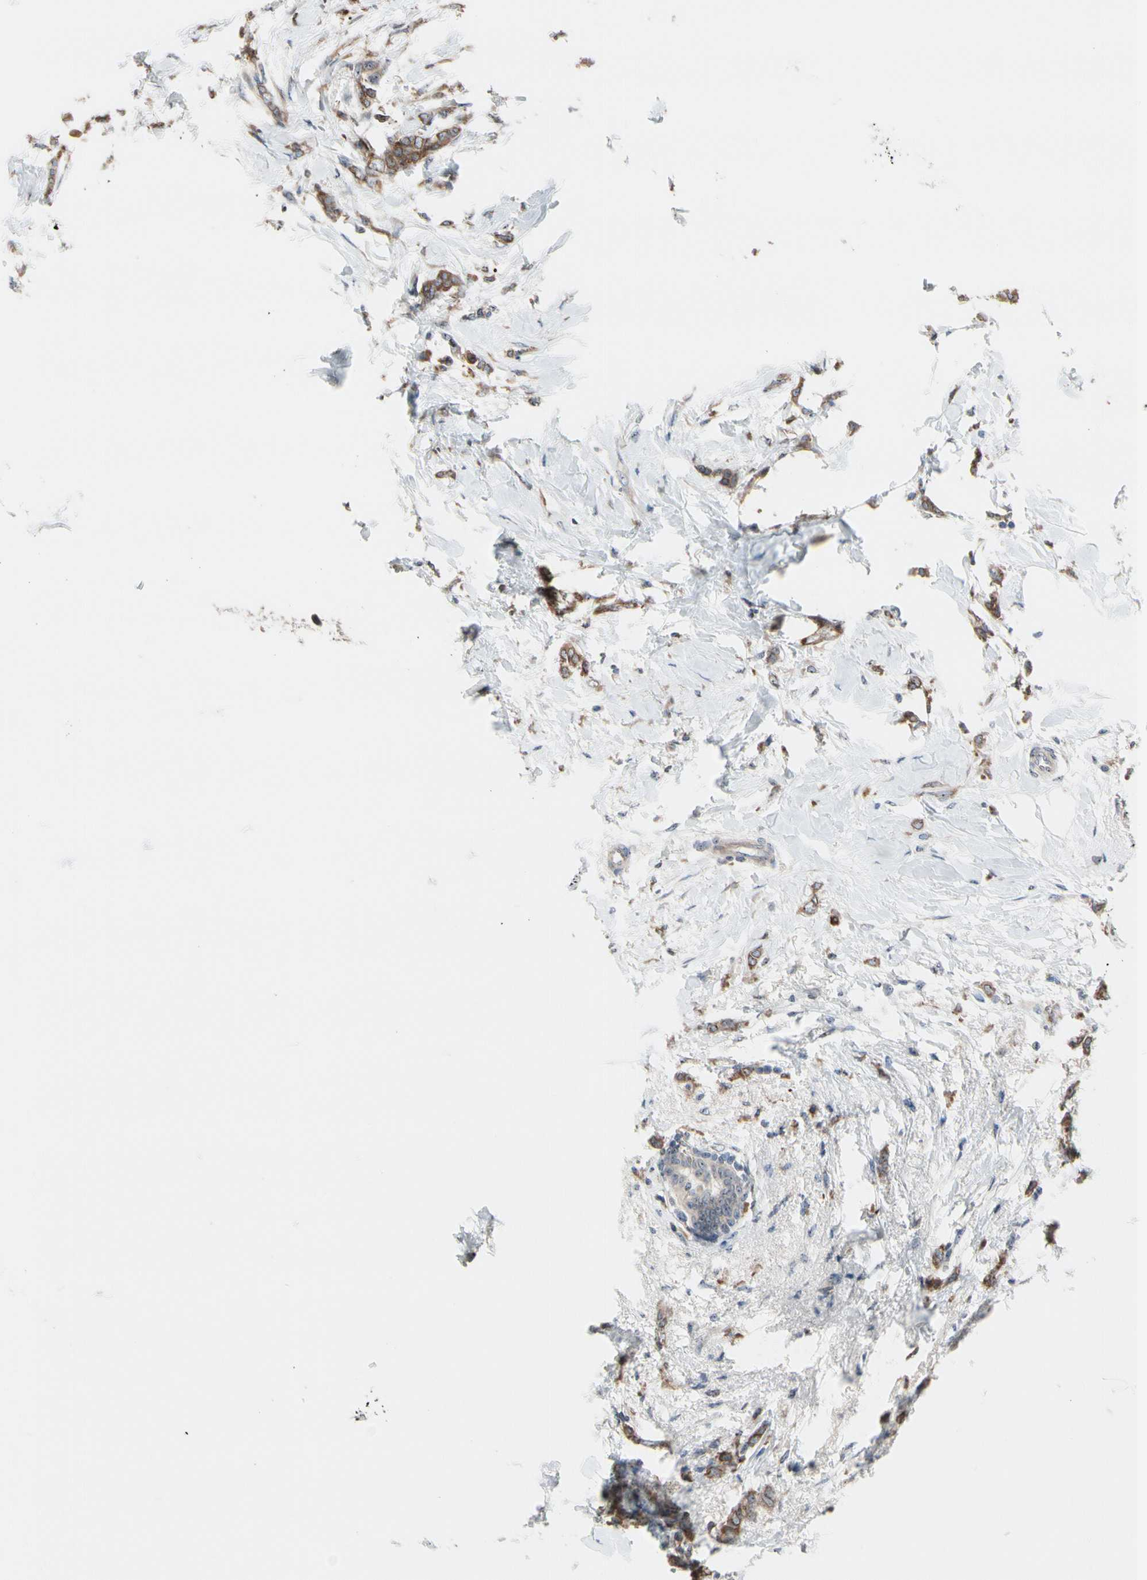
{"staining": {"intensity": "weak", "quantity": ">75%", "location": "cytoplasmic/membranous"}, "tissue": "breast cancer", "cell_type": "Tumor cells", "image_type": "cancer", "snomed": [{"axis": "morphology", "description": "Lobular carcinoma, in situ"}, {"axis": "morphology", "description": "Lobular carcinoma"}, {"axis": "topography", "description": "Breast"}], "caption": "Breast cancer (lobular carcinoma) tissue displays weak cytoplasmic/membranous staining in about >75% of tumor cells, visualized by immunohistochemistry.", "gene": "TMED7", "patient": {"sex": "female", "age": 41}}